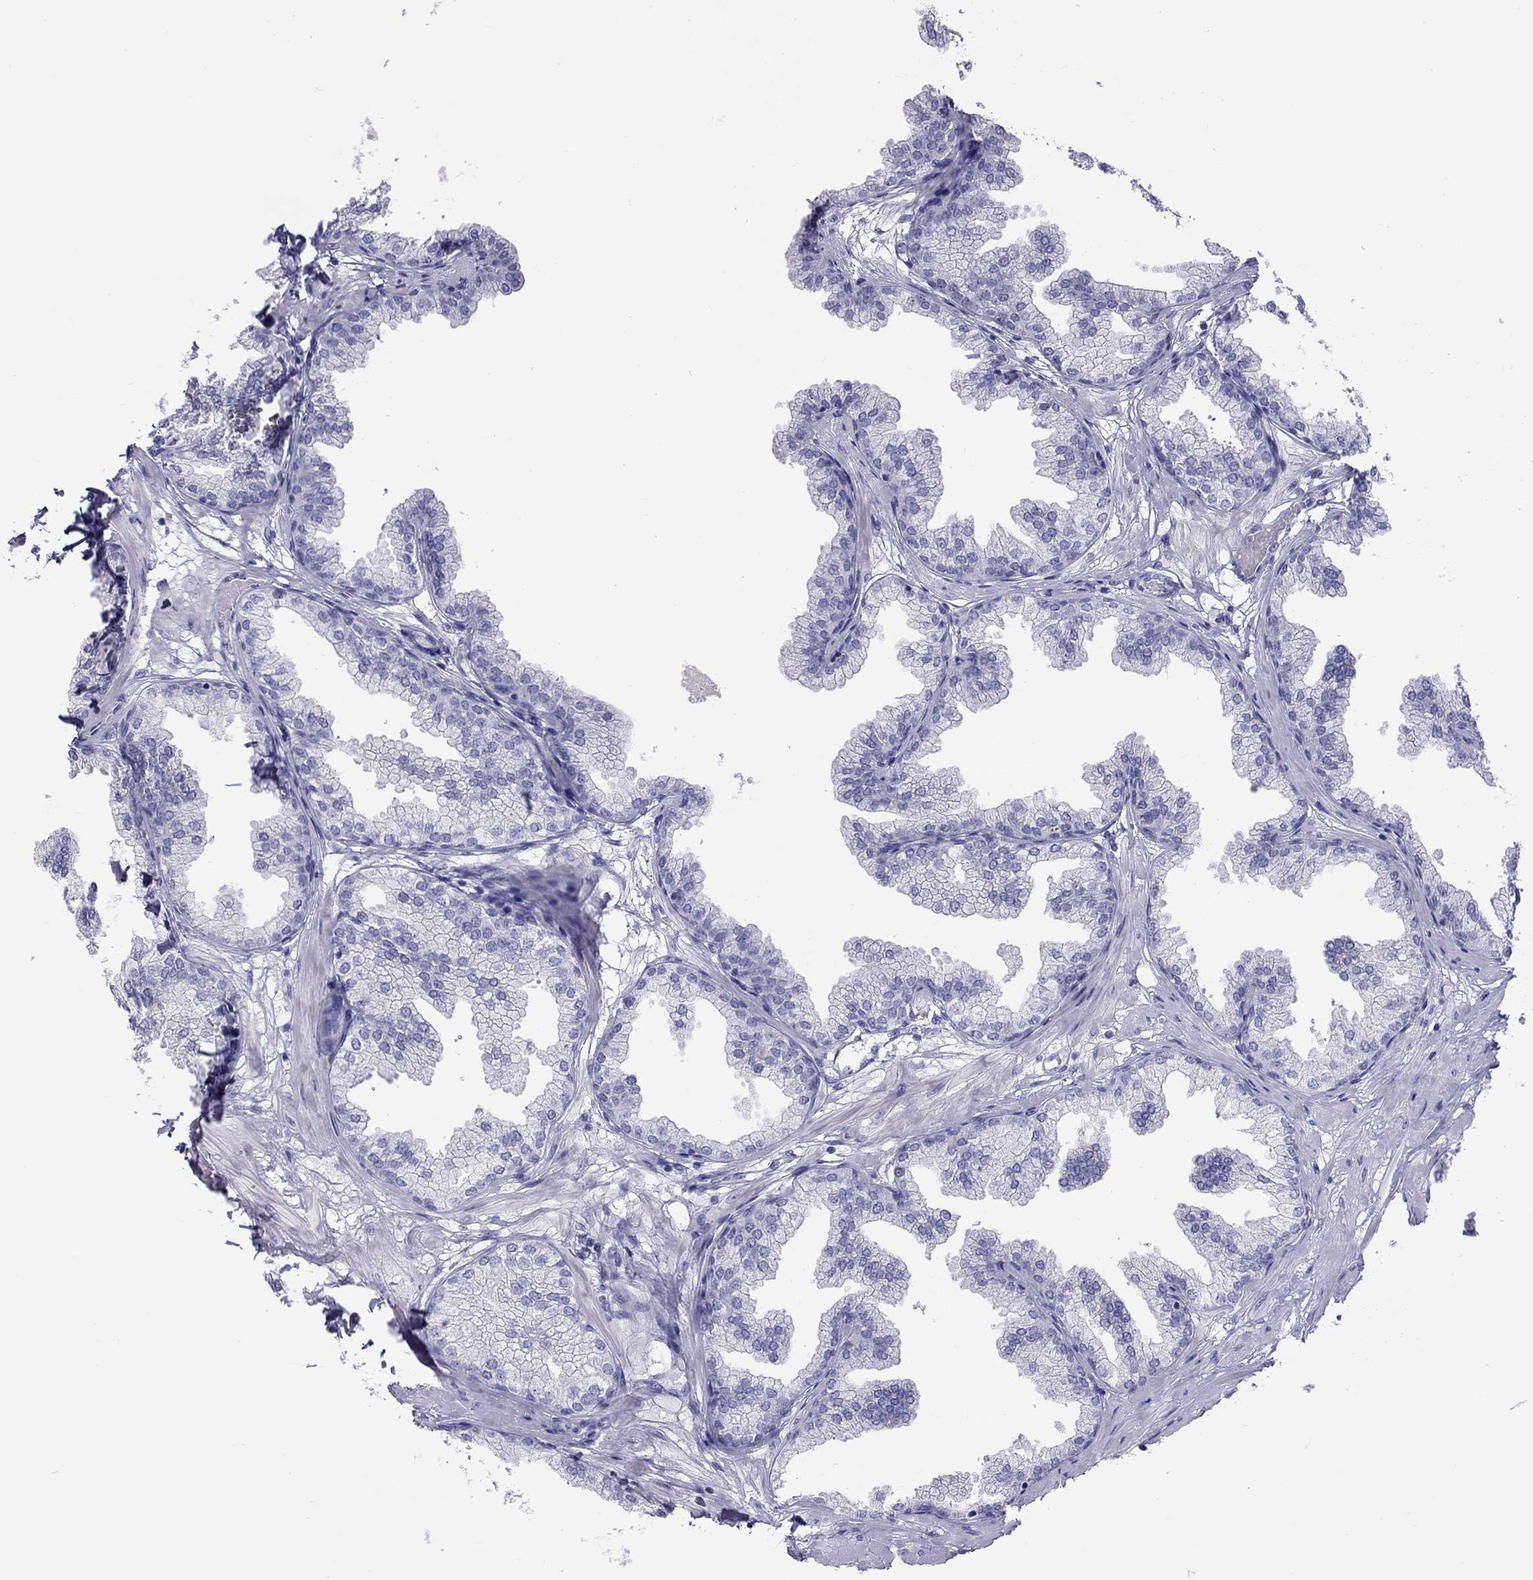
{"staining": {"intensity": "negative", "quantity": "none", "location": "none"}, "tissue": "prostate", "cell_type": "Glandular cells", "image_type": "normal", "snomed": [{"axis": "morphology", "description": "Normal tissue, NOS"}, {"axis": "topography", "description": "Prostate"}], "caption": "A photomicrograph of human prostate is negative for staining in glandular cells. (DAB immunohistochemistry with hematoxylin counter stain).", "gene": "STAG3", "patient": {"sex": "male", "age": 37}}